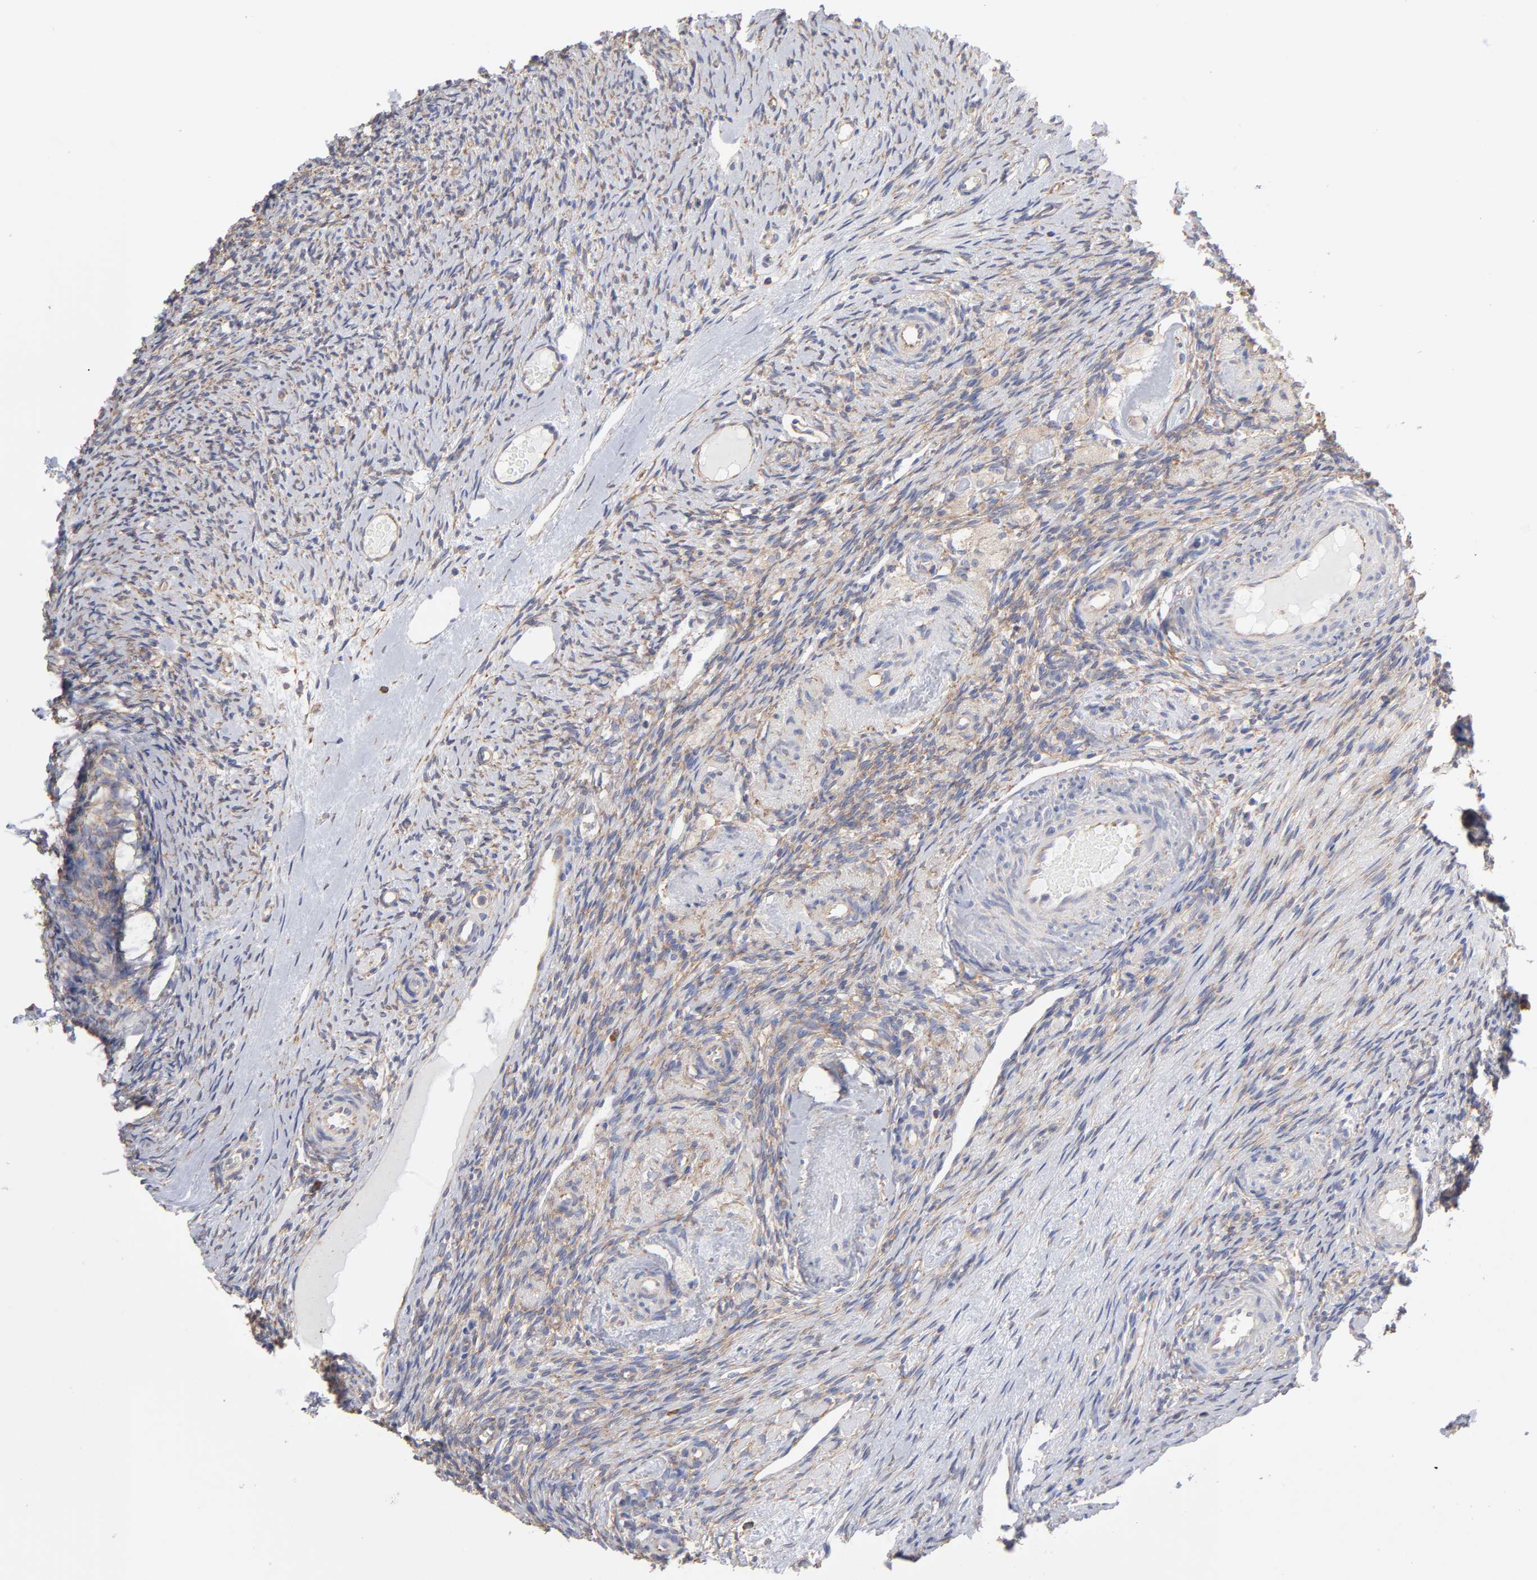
{"staining": {"intensity": "weak", "quantity": "25%-75%", "location": "cytoplasmic/membranous"}, "tissue": "ovary", "cell_type": "Ovarian stroma cells", "image_type": "normal", "snomed": [{"axis": "morphology", "description": "Normal tissue, NOS"}, {"axis": "topography", "description": "Ovary"}], "caption": "Ovarian stroma cells exhibit low levels of weak cytoplasmic/membranous staining in approximately 25%-75% of cells in normal human ovary. (DAB (3,3'-diaminobenzidine) IHC, brown staining for protein, blue staining for nuclei).", "gene": "RPL3", "patient": {"sex": "female", "age": 60}}